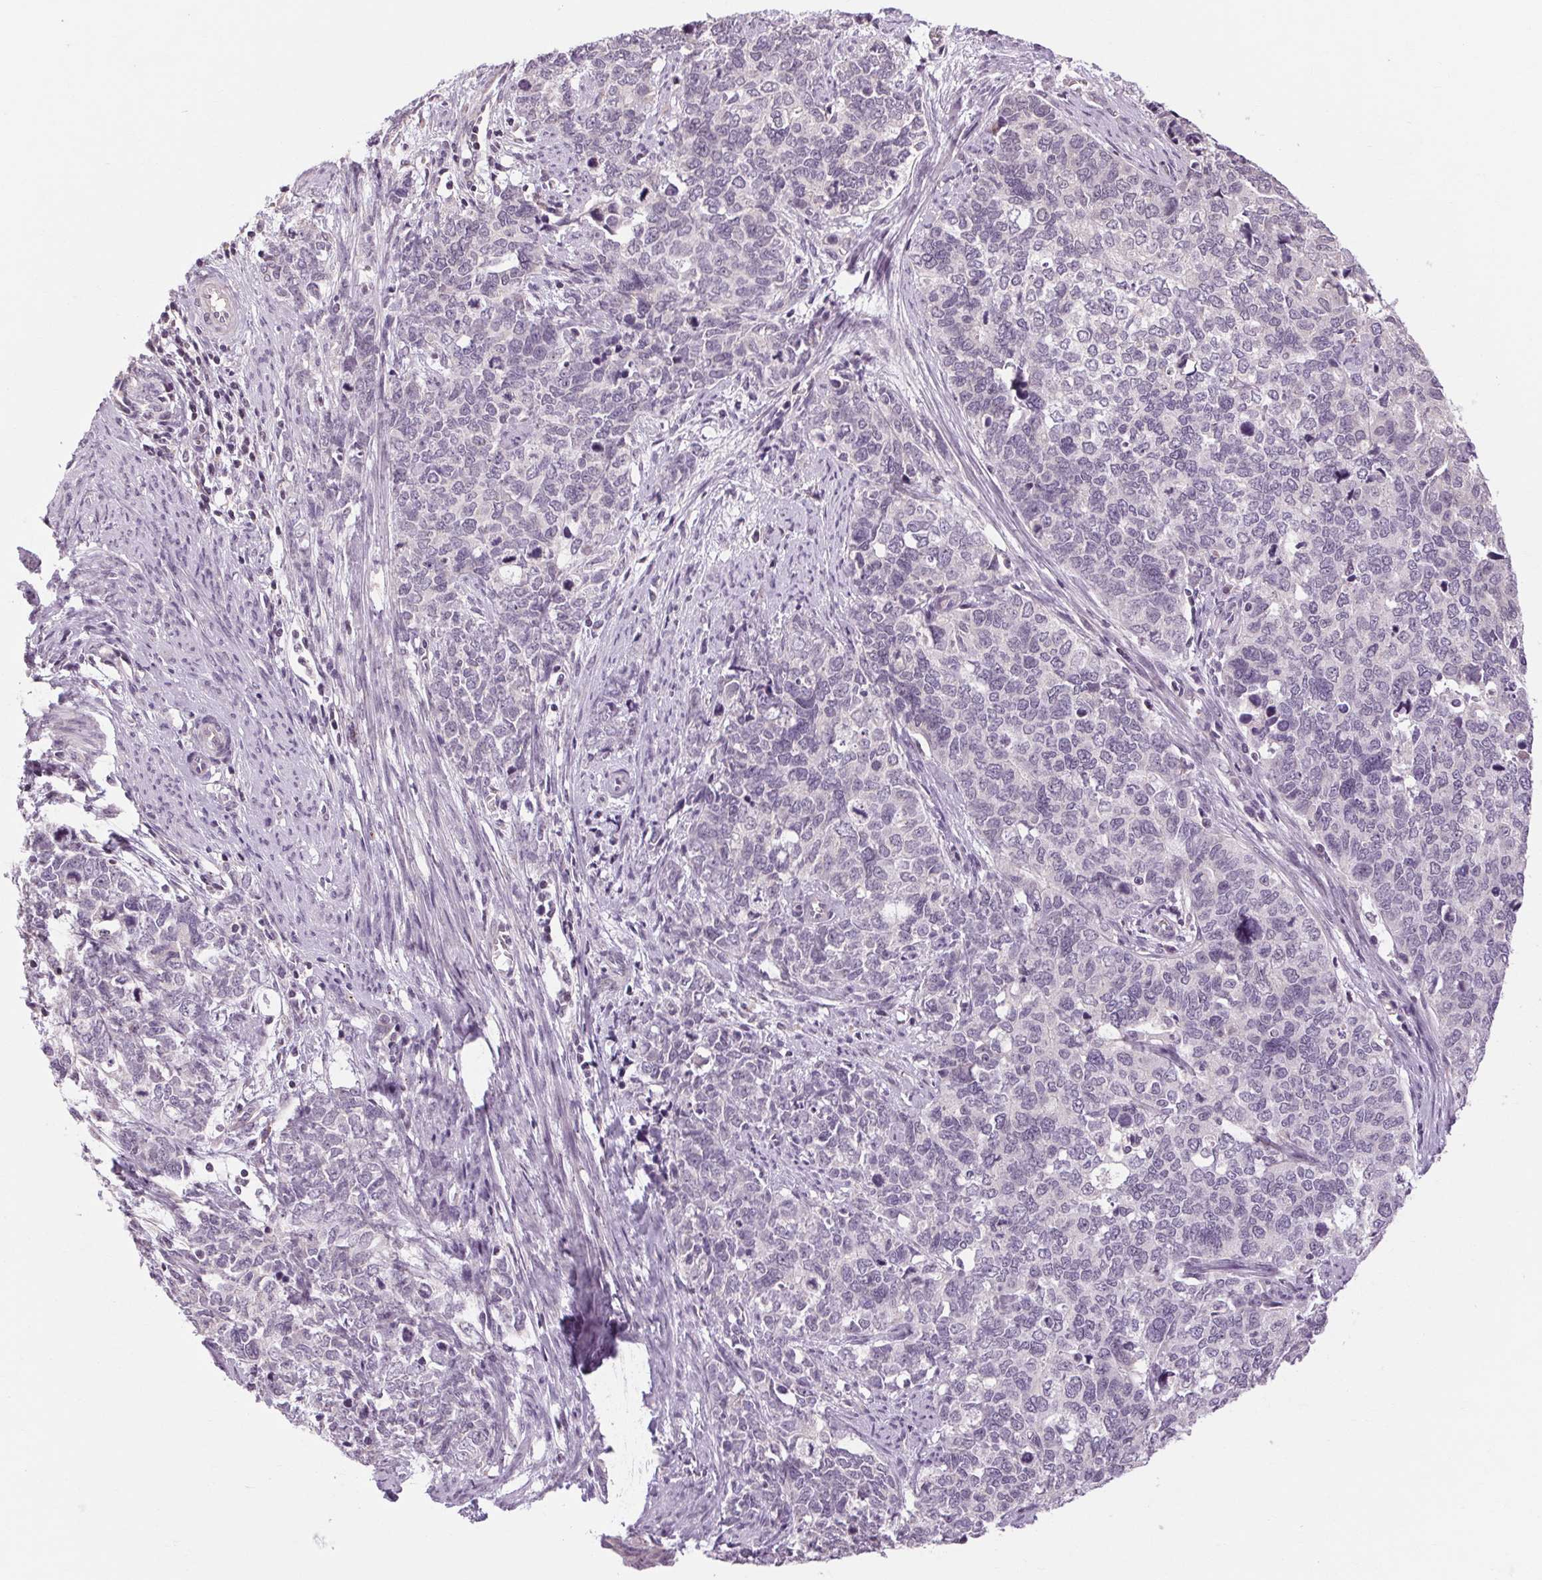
{"staining": {"intensity": "negative", "quantity": "none", "location": "none"}, "tissue": "cervical cancer", "cell_type": "Tumor cells", "image_type": "cancer", "snomed": [{"axis": "morphology", "description": "Squamous cell carcinoma, NOS"}, {"axis": "topography", "description": "Cervix"}], "caption": "Tumor cells show no significant staining in cervical cancer.", "gene": "KLHL40", "patient": {"sex": "female", "age": 63}}